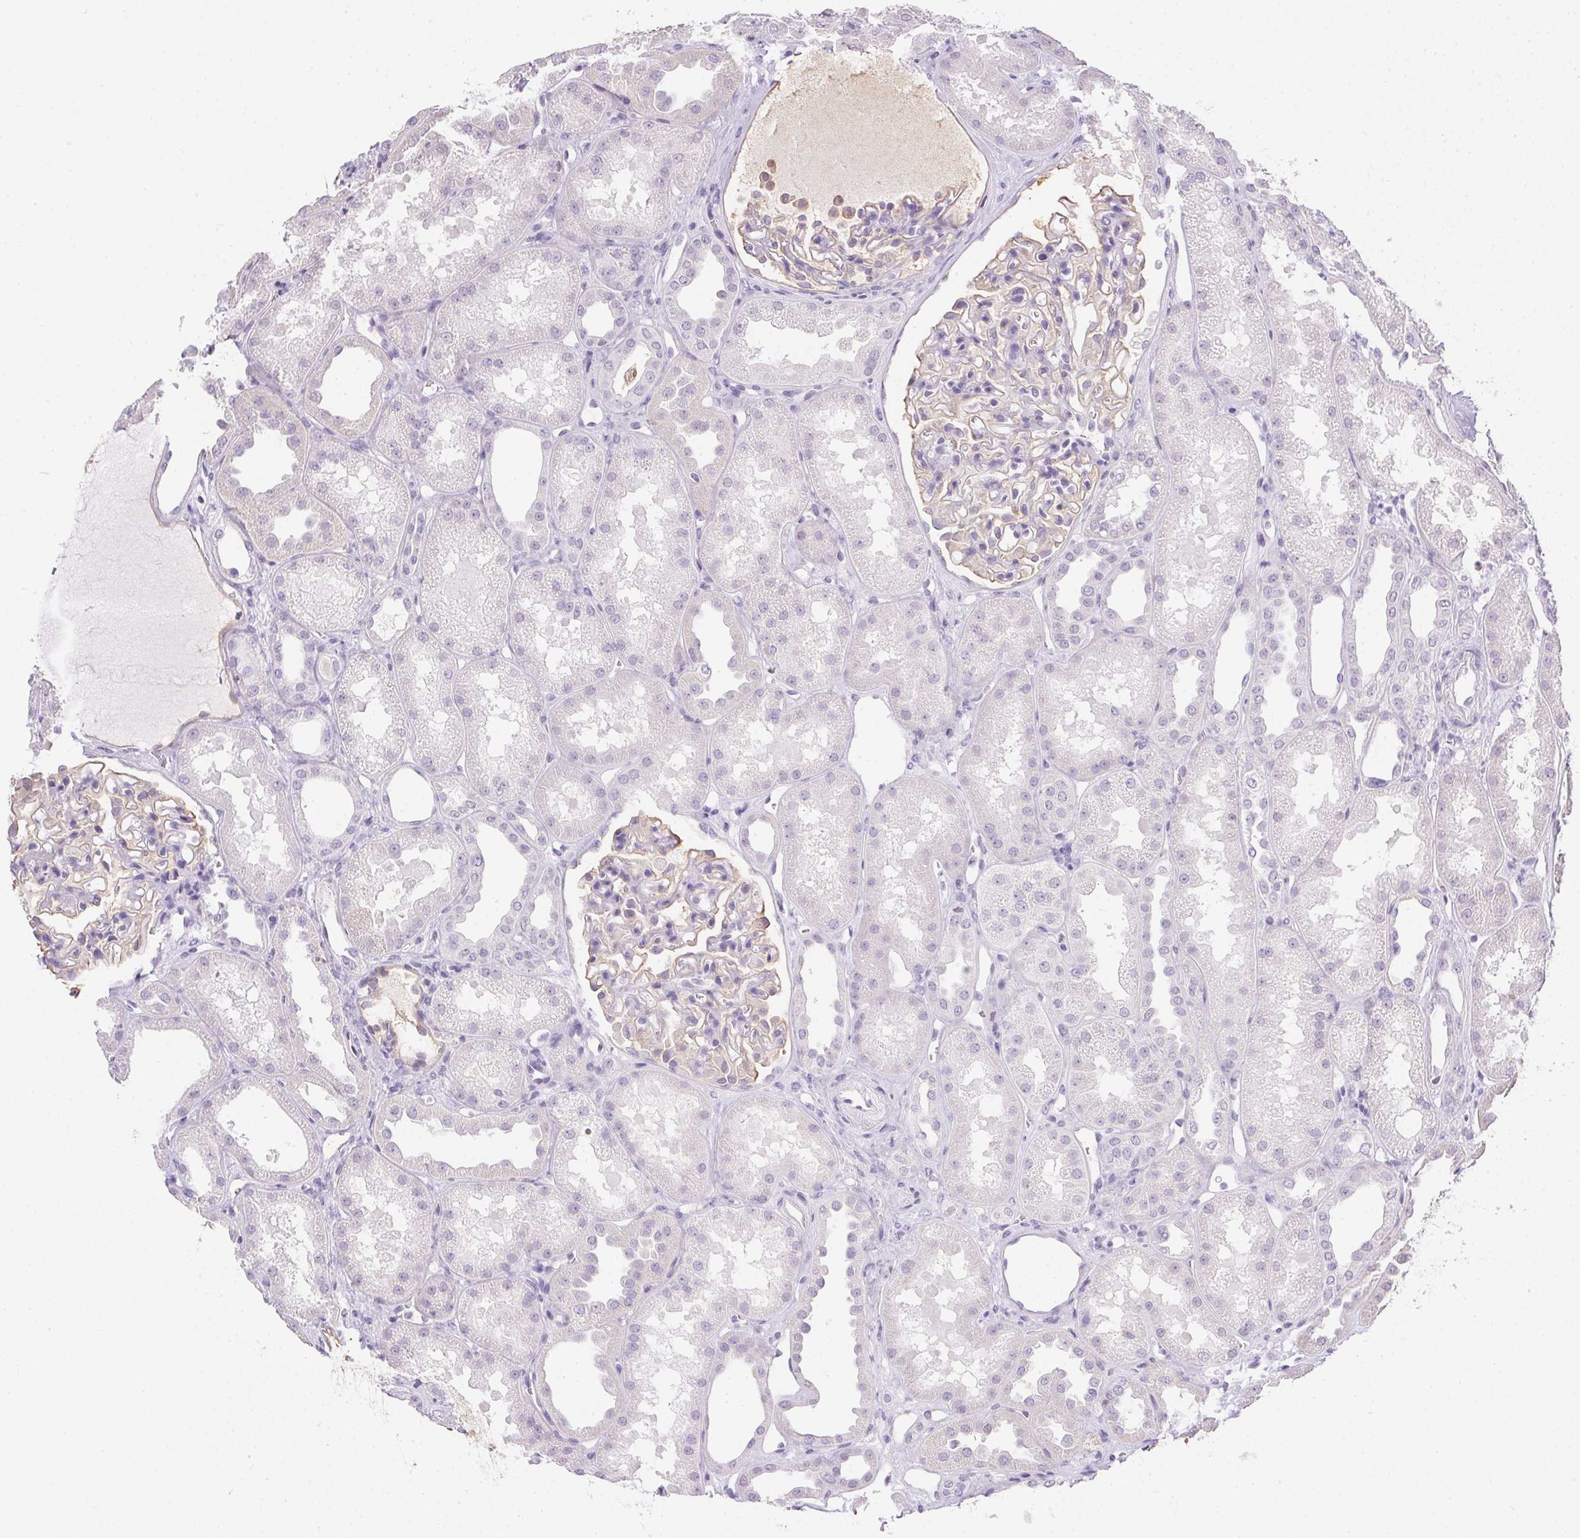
{"staining": {"intensity": "weak", "quantity": "<25%", "location": "nuclear"}, "tissue": "kidney", "cell_type": "Cells in glomeruli", "image_type": "normal", "snomed": [{"axis": "morphology", "description": "Normal tissue, NOS"}, {"axis": "topography", "description": "Kidney"}], "caption": "This image is of normal kidney stained with IHC to label a protein in brown with the nuclei are counter-stained blue. There is no expression in cells in glomeruli. Brightfield microscopy of immunohistochemistry (IHC) stained with DAB (brown) and hematoxylin (blue), captured at high magnification.", "gene": "PRL", "patient": {"sex": "male", "age": 61}}